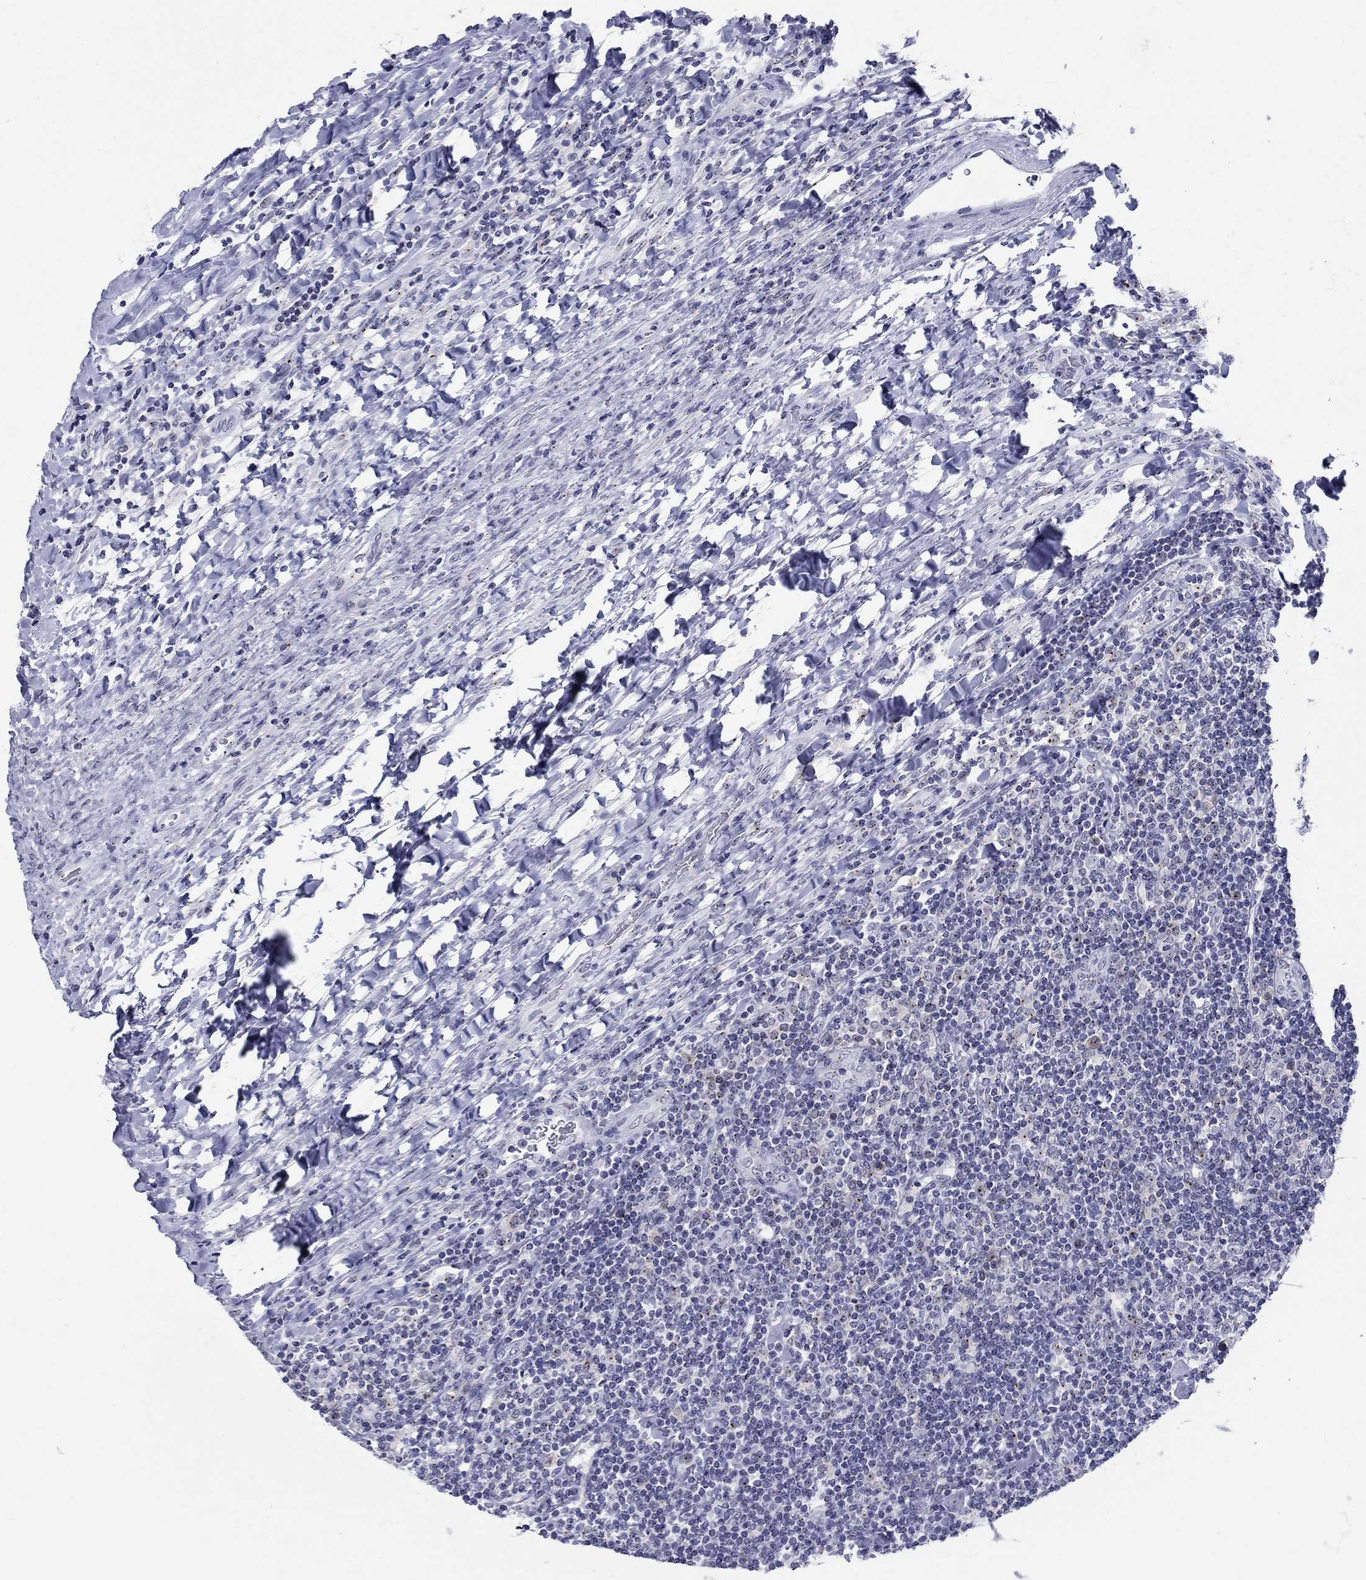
{"staining": {"intensity": "negative", "quantity": "none", "location": "none"}, "tissue": "lymphoma", "cell_type": "Tumor cells", "image_type": "cancer", "snomed": [{"axis": "morphology", "description": "Hodgkin's disease, NOS"}, {"axis": "topography", "description": "Lymph node"}], "caption": "Tumor cells show no significant positivity in Hodgkin's disease.", "gene": "CEP43", "patient": {"sex": "male", "age": 40}}